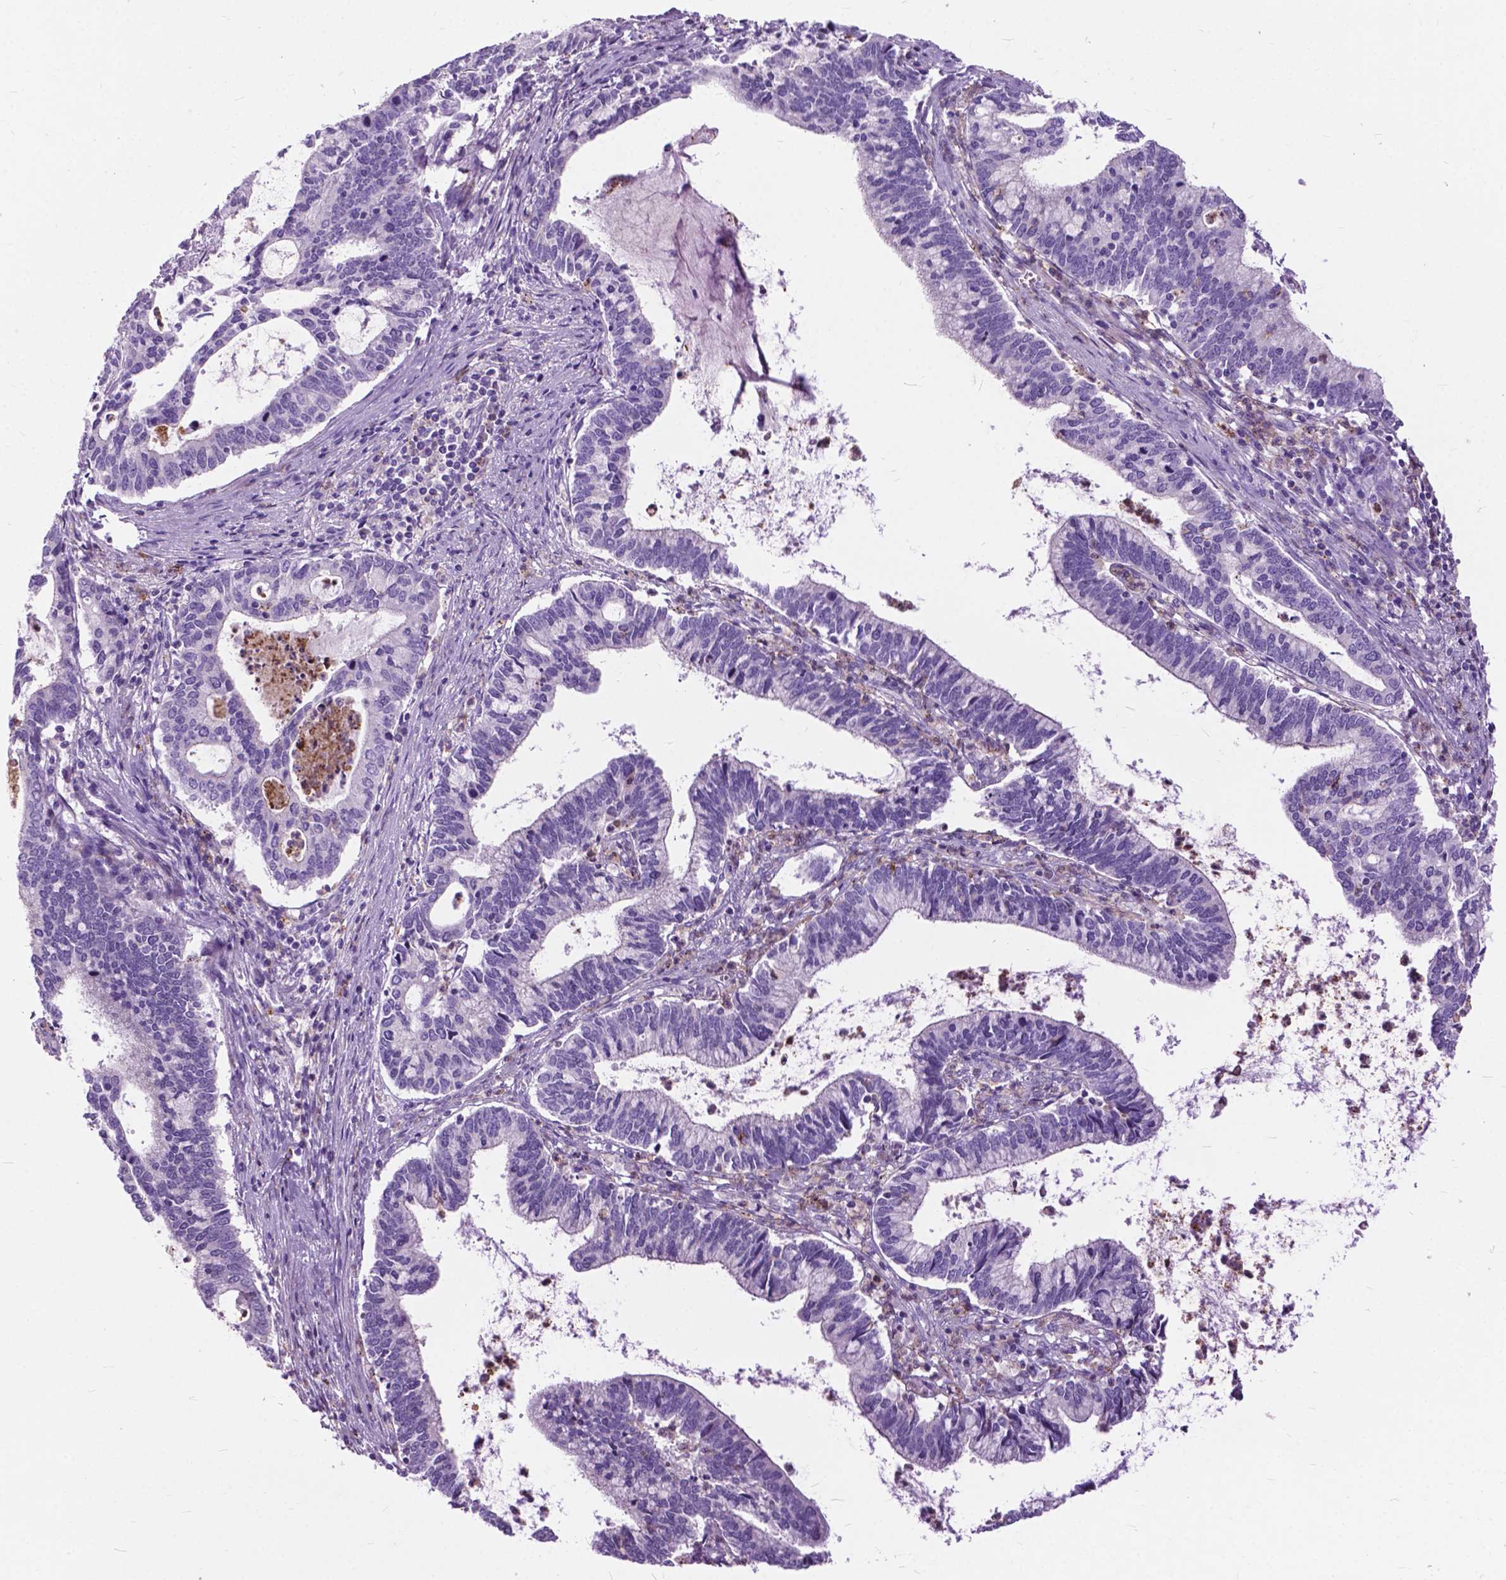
{"staining": {"intensity": "negative", "quantity": "none", "location": "none"}, "tissue": "cervical cancer", "cell_type": "Tumor cells", "image_type": "cancer", "snomed": [{"axis": "morphology", "description": "Adenocarcinoma, NOS"}, {"axis": "topography", "description": "Cervix"}], "caption": "Protein analysis of cervical cancer exhibits no significant positivity in tumor cells. (Brightfield microscopy of DAB (3,3'-diaminobenzidine) IHC at high magnification).", "gene": "PRR35", "patient": {"sex": "female", "age": 42}}